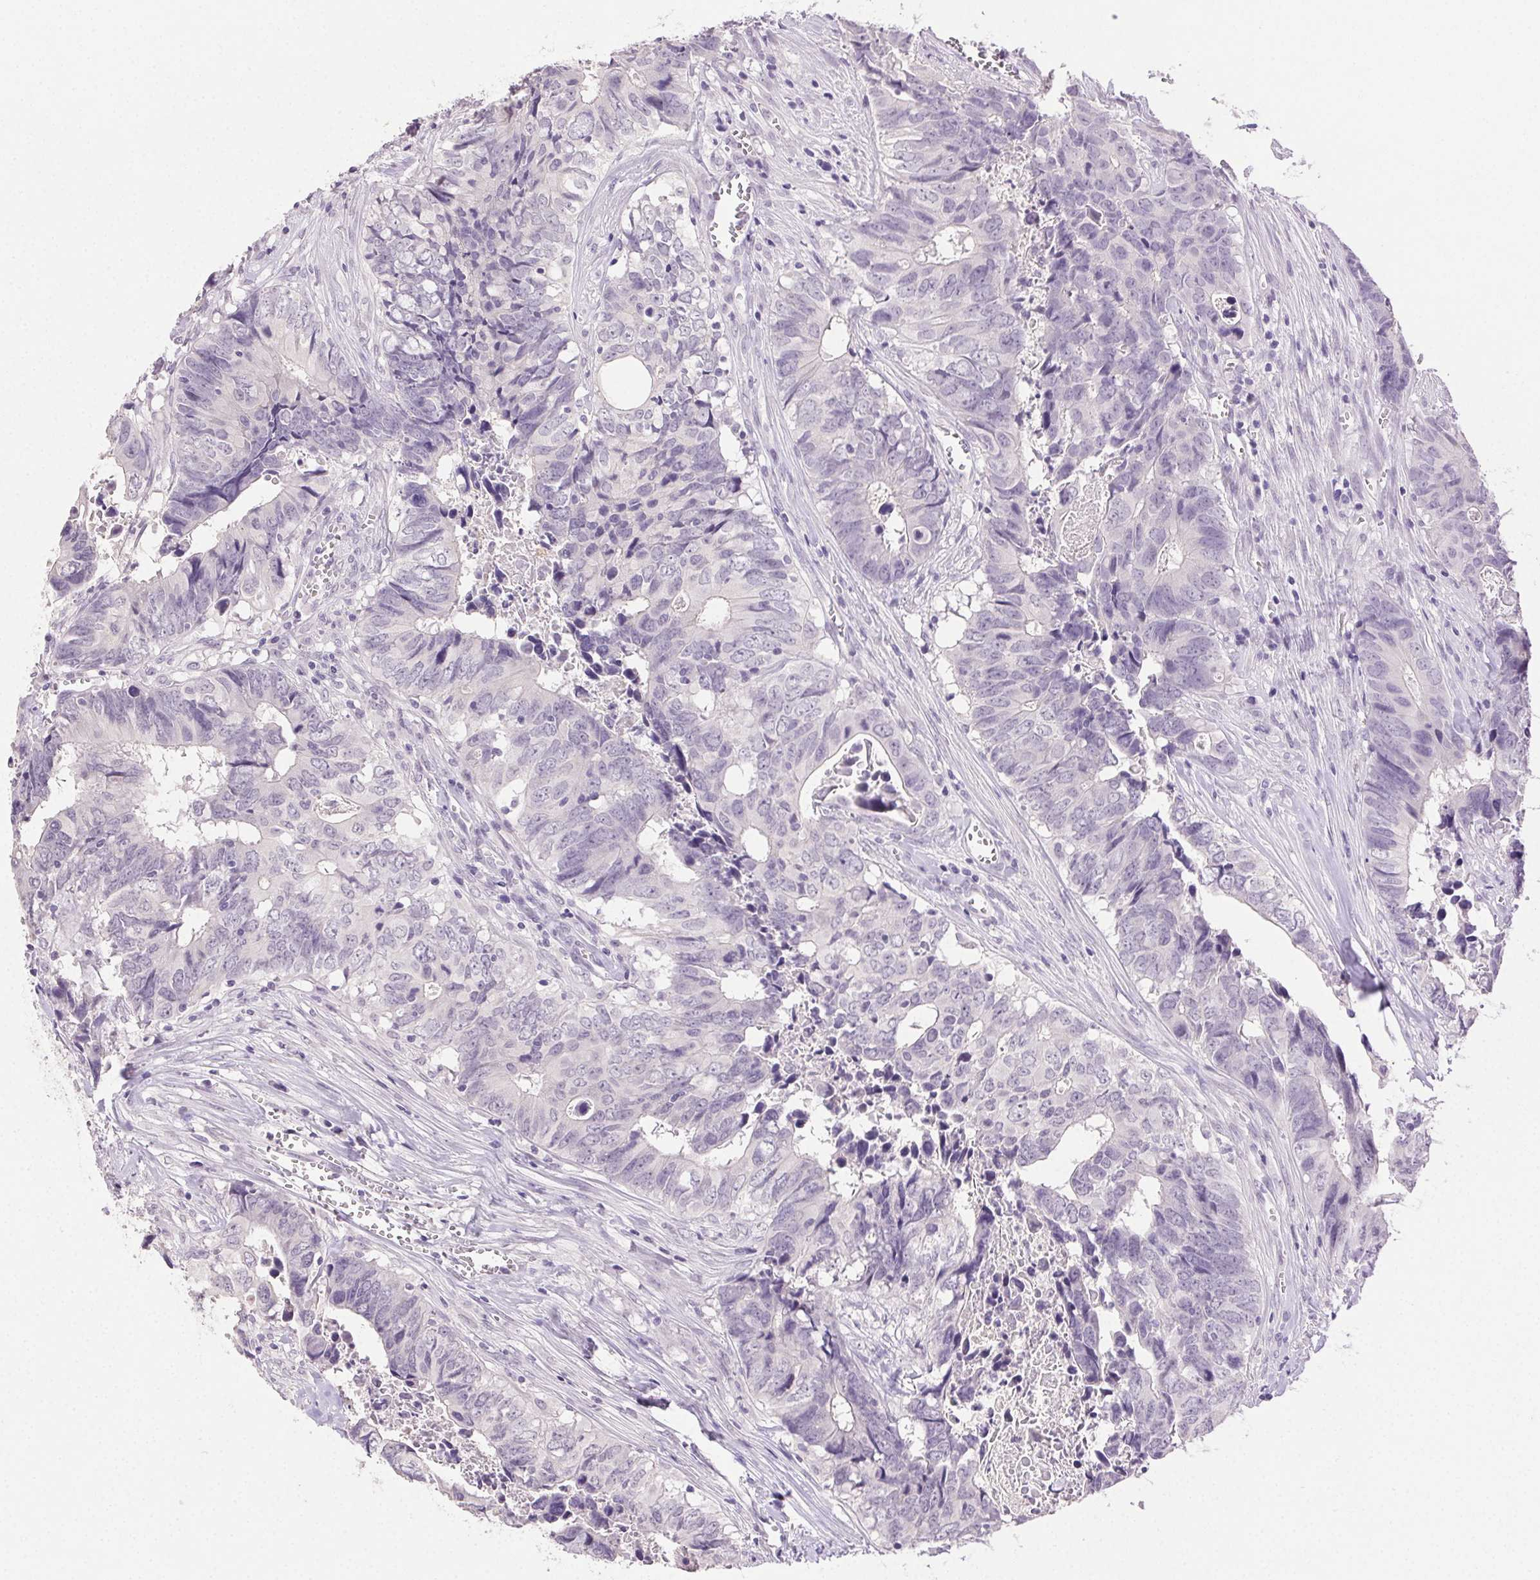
{"staining": {"intensity": "negative", "quantity": "none", "location": "none"}, "tissue": "colorectal cancer", "cell_type": "Tumor cells", "image_type": "cancer", "snomed": [{"axis": "morphology", "description": "Adenocarcinoma, NOS"}, {"axis": "topography", "description": "Colon"}], "caption": "Tumor cells are negative for brown protein staining in colorectal cancer (adenocarcinoma).", "gene": "CLDN10", "patient": {"sex": "female", "age": 82}}